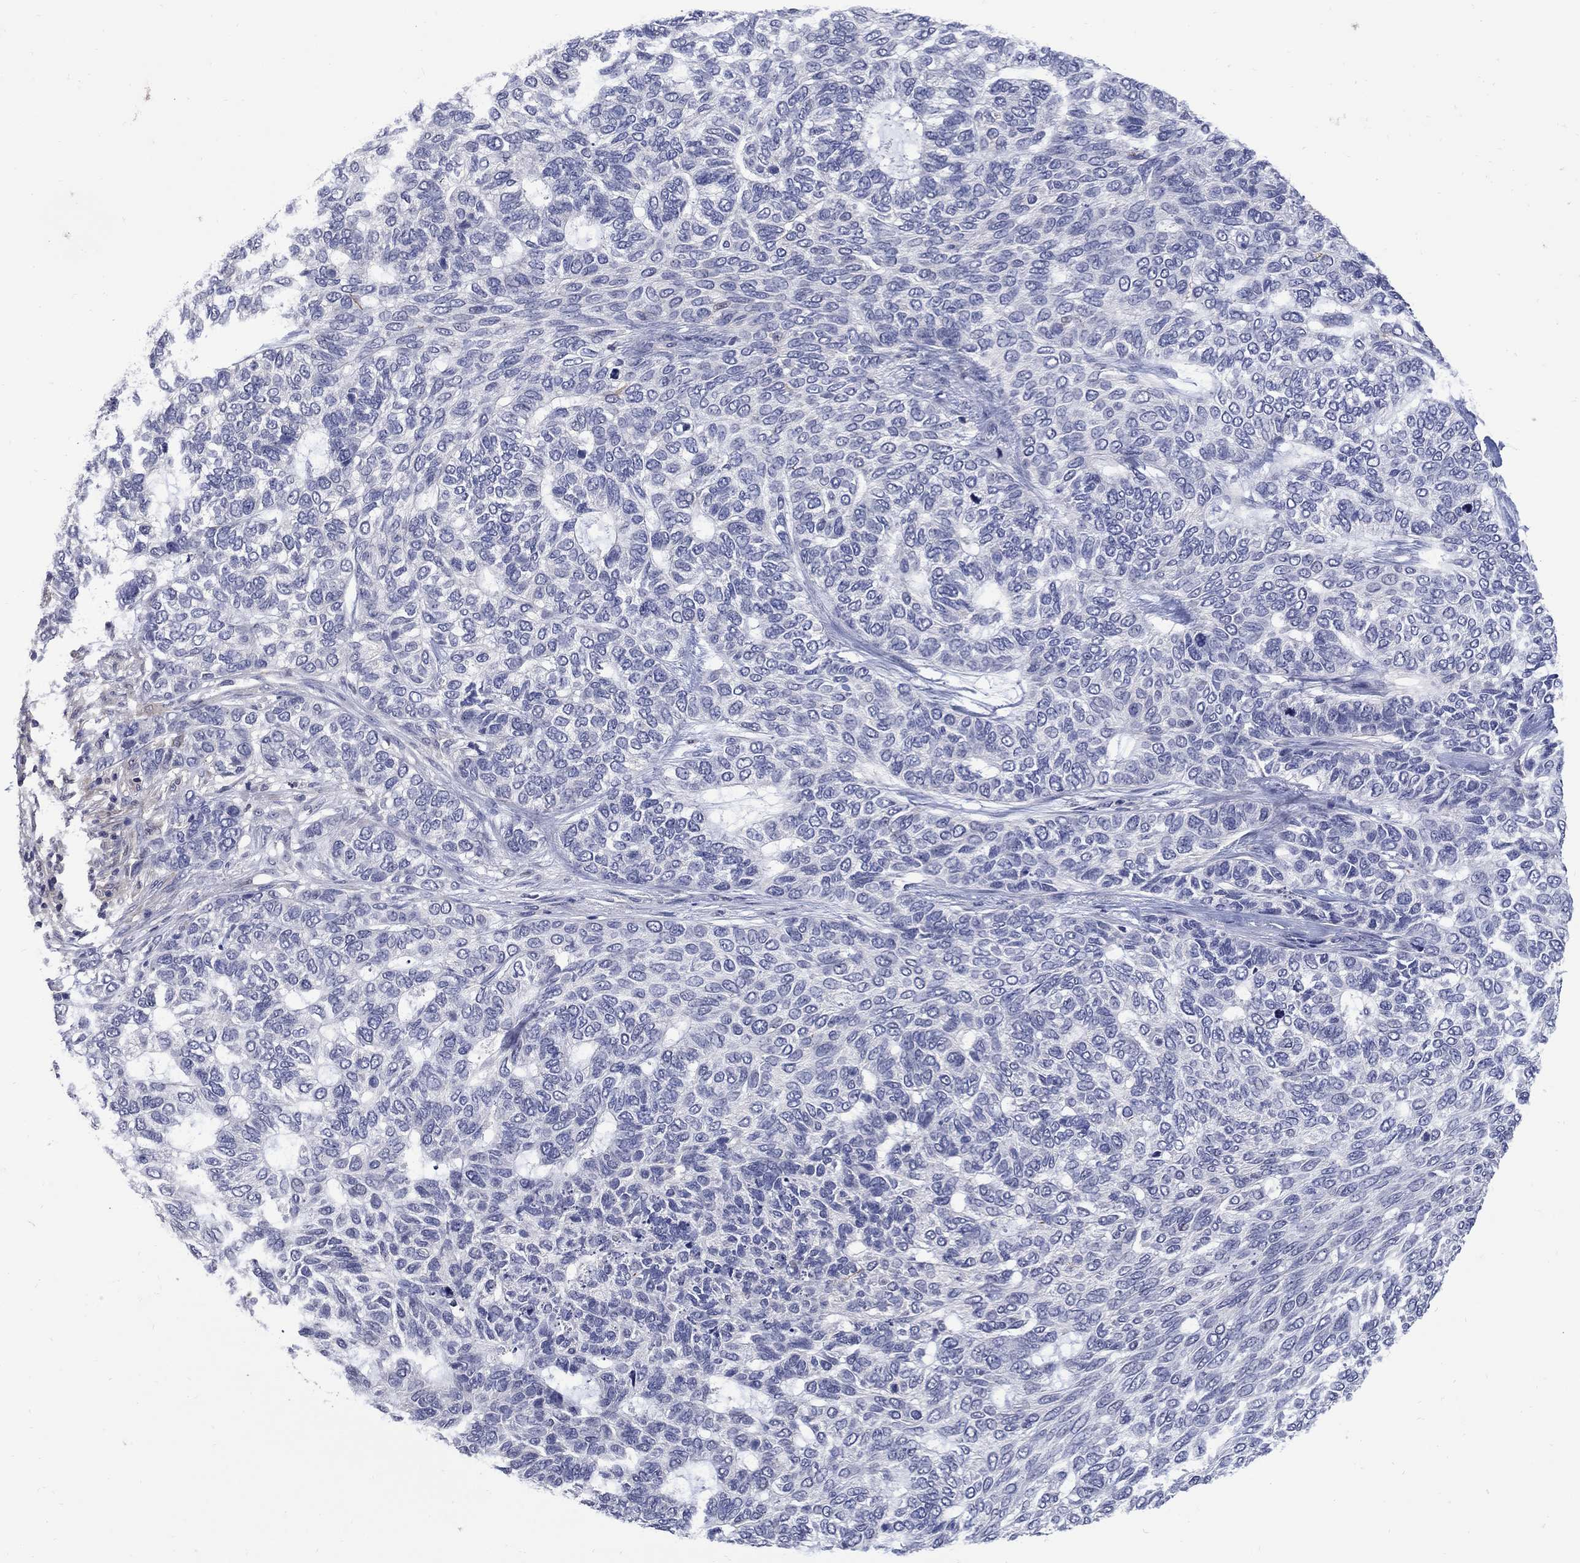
{"staining": {"intensity": "negative", "quantity": "none", "location": "none"}, "tissue": "skin cancer", "cell_type": "Tumor cells", "image_type": "cancer", "snomed": [{"axis": "morphology", "description": "Basal cell carcinoma"}, {"axis": "topography", "description": "Skin"}], "caption": "DAB (3,3'-diaminobenzidine) immunohistochemical staining of basal cell carcinoma (skin) demonstrates no significant staining in tumor cells.", "gene": "CETN1", "patient": {"sex": "female", "age": 65}}